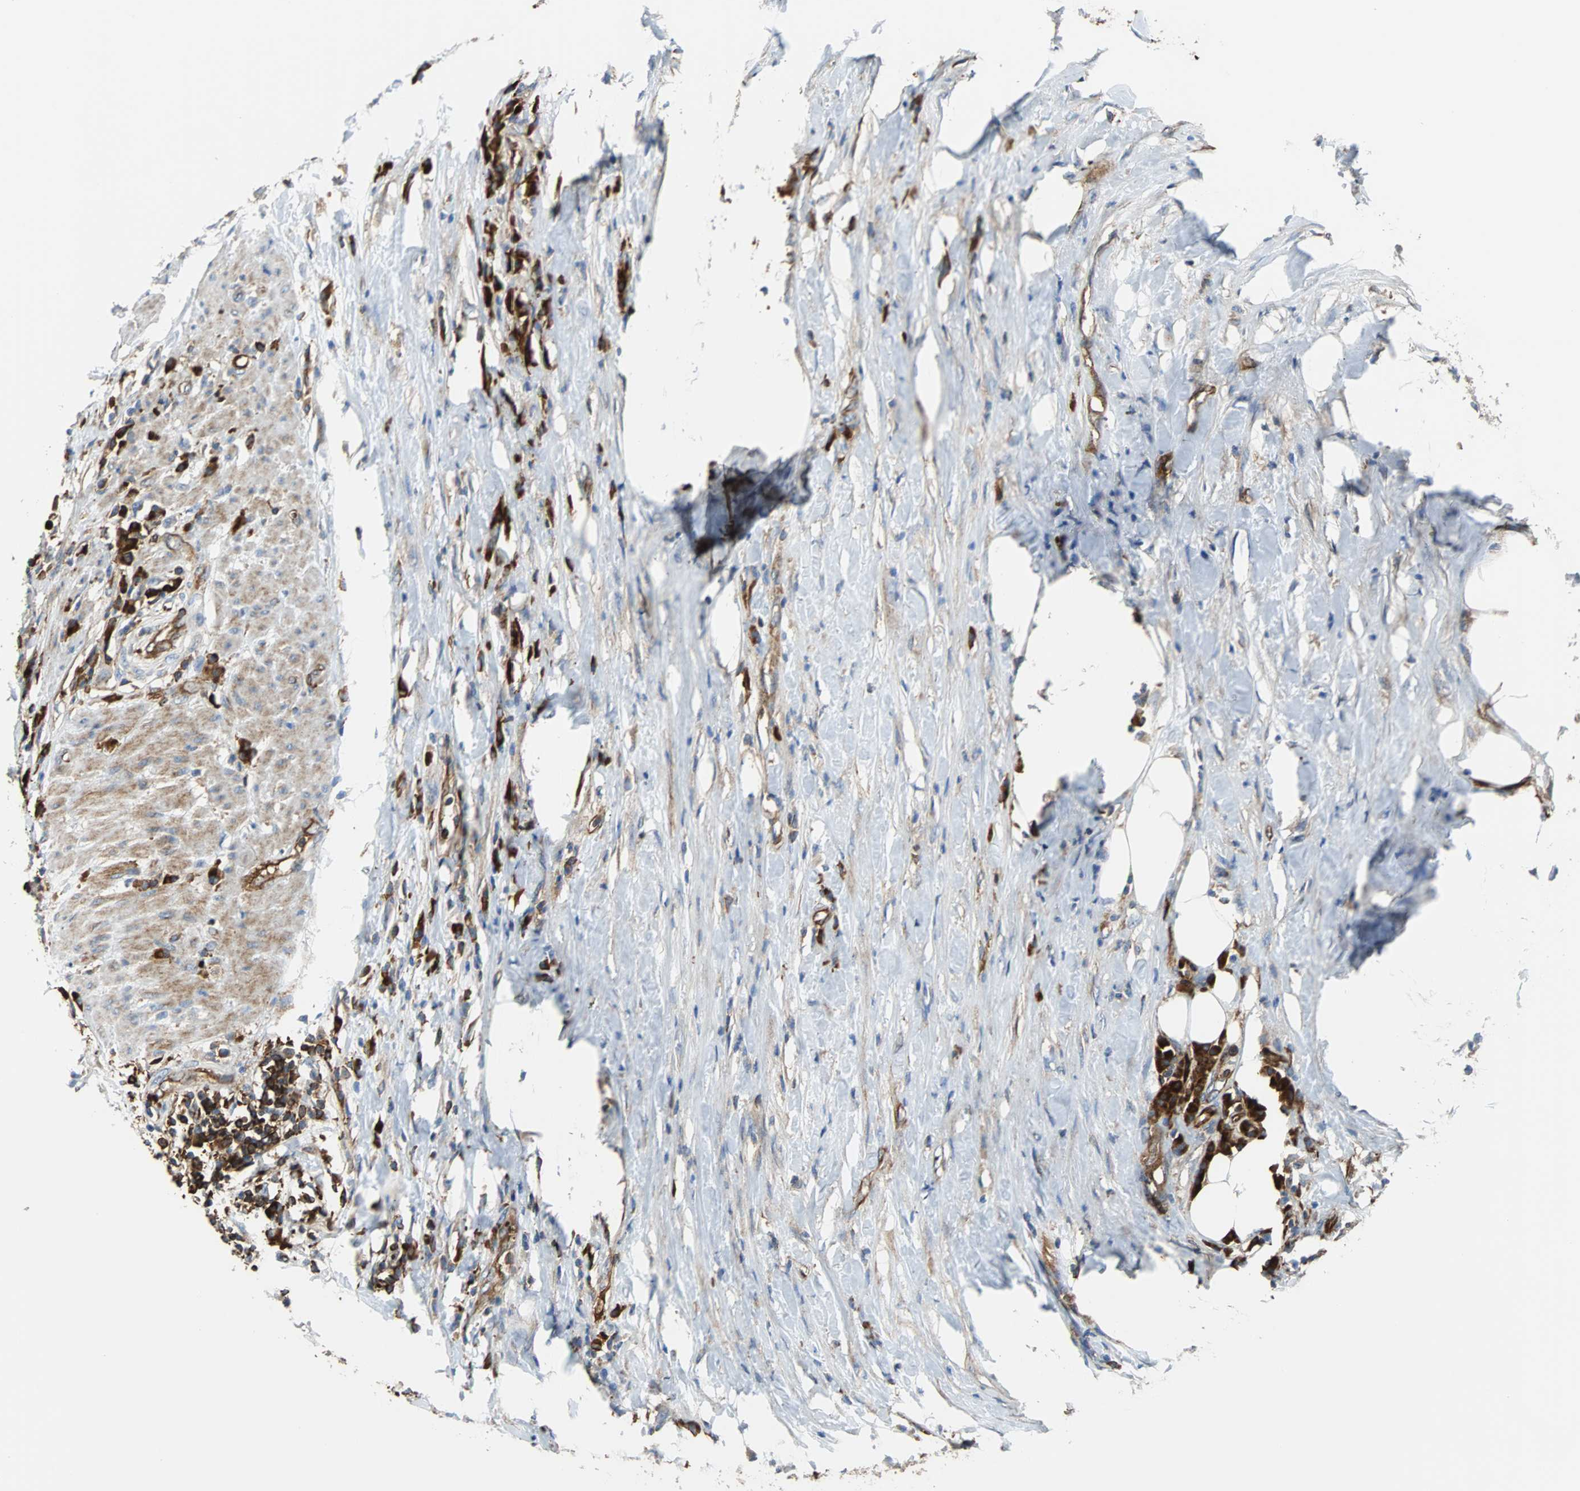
{"staining": {"intensity": "weak", "quantity": ">75%", "location": "cytoplasmic/membranous"}, "tissue": "urothelial cancer", "cell_type": "Tumor cells", "image_type": "cancer", "snomed": [{"axis": "morphology", "description": "Urothelial carcinoma, High grade"}, {"axis": "topography", "description": "Urinary bladder"}], "caption": "IHC of human urothelial cancer demonstrates low levels of weak cytoplasmic/membranous expression in approximately >75% of tumor cells.", "gene": "PLCG2", "patient": {"sex": "male", "age": 61}}